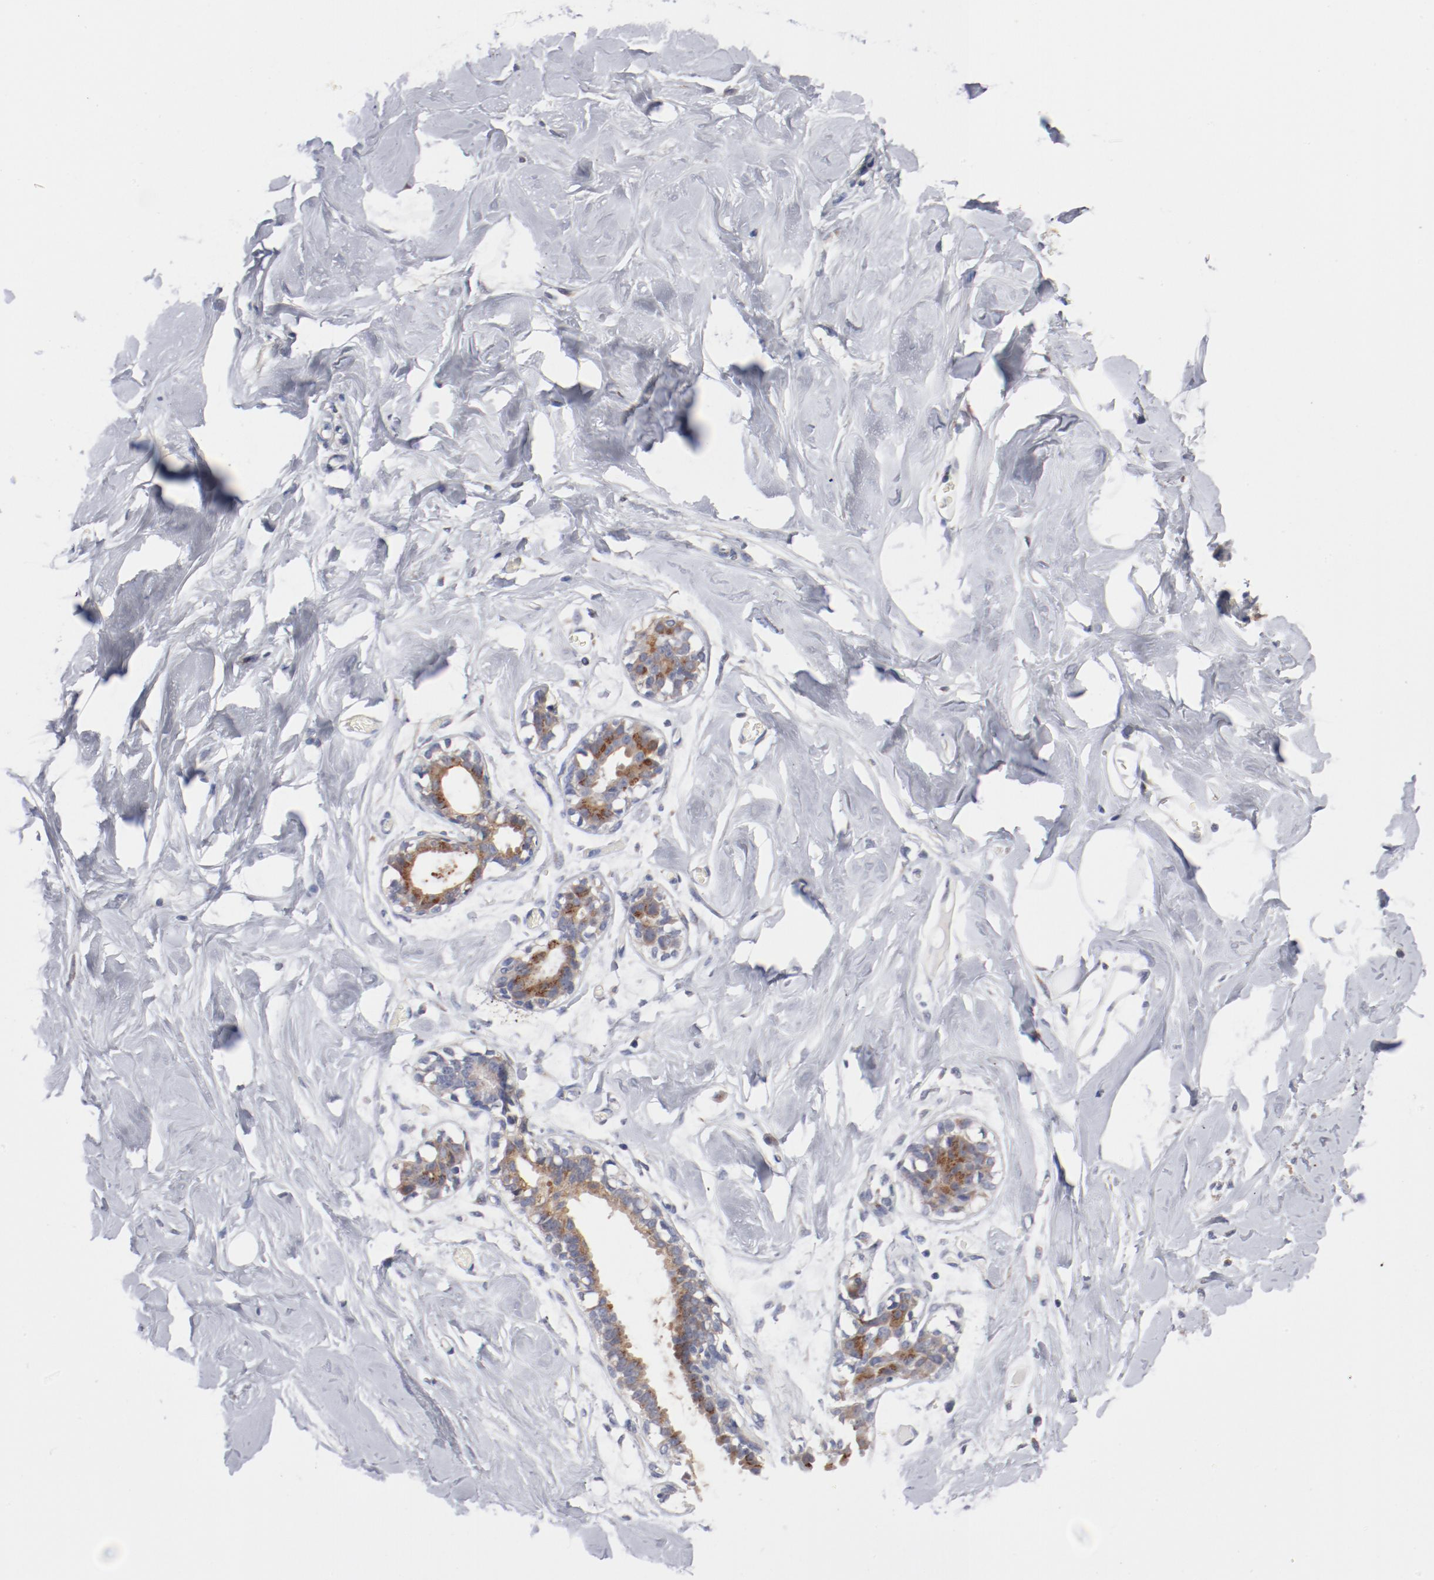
{"staining": {"intensity": "negative", "quantity": "none", "location": "none"}, "tissue": "breast", "cell_type": "Adipocytes", "image_type": "normal", "snomed": [{"axis": "morphology", "description": "Normal tissue, NOS"}, {"axis": "topography", "description": "Breast"}, {"axis": "topography", "description": "Adipose tissue"}], "caption": "Immunohistochemical staining of unremarkable human breast exhibits no significant positivity in adipocytes. (Stains: DAB immunohistochemistry (IHC) with hematoxylin counter stain, Microscopy: brightfield microscopy at high magnification).", "gene": "AK7", "patient": {"sex": "female", "age": 25}}